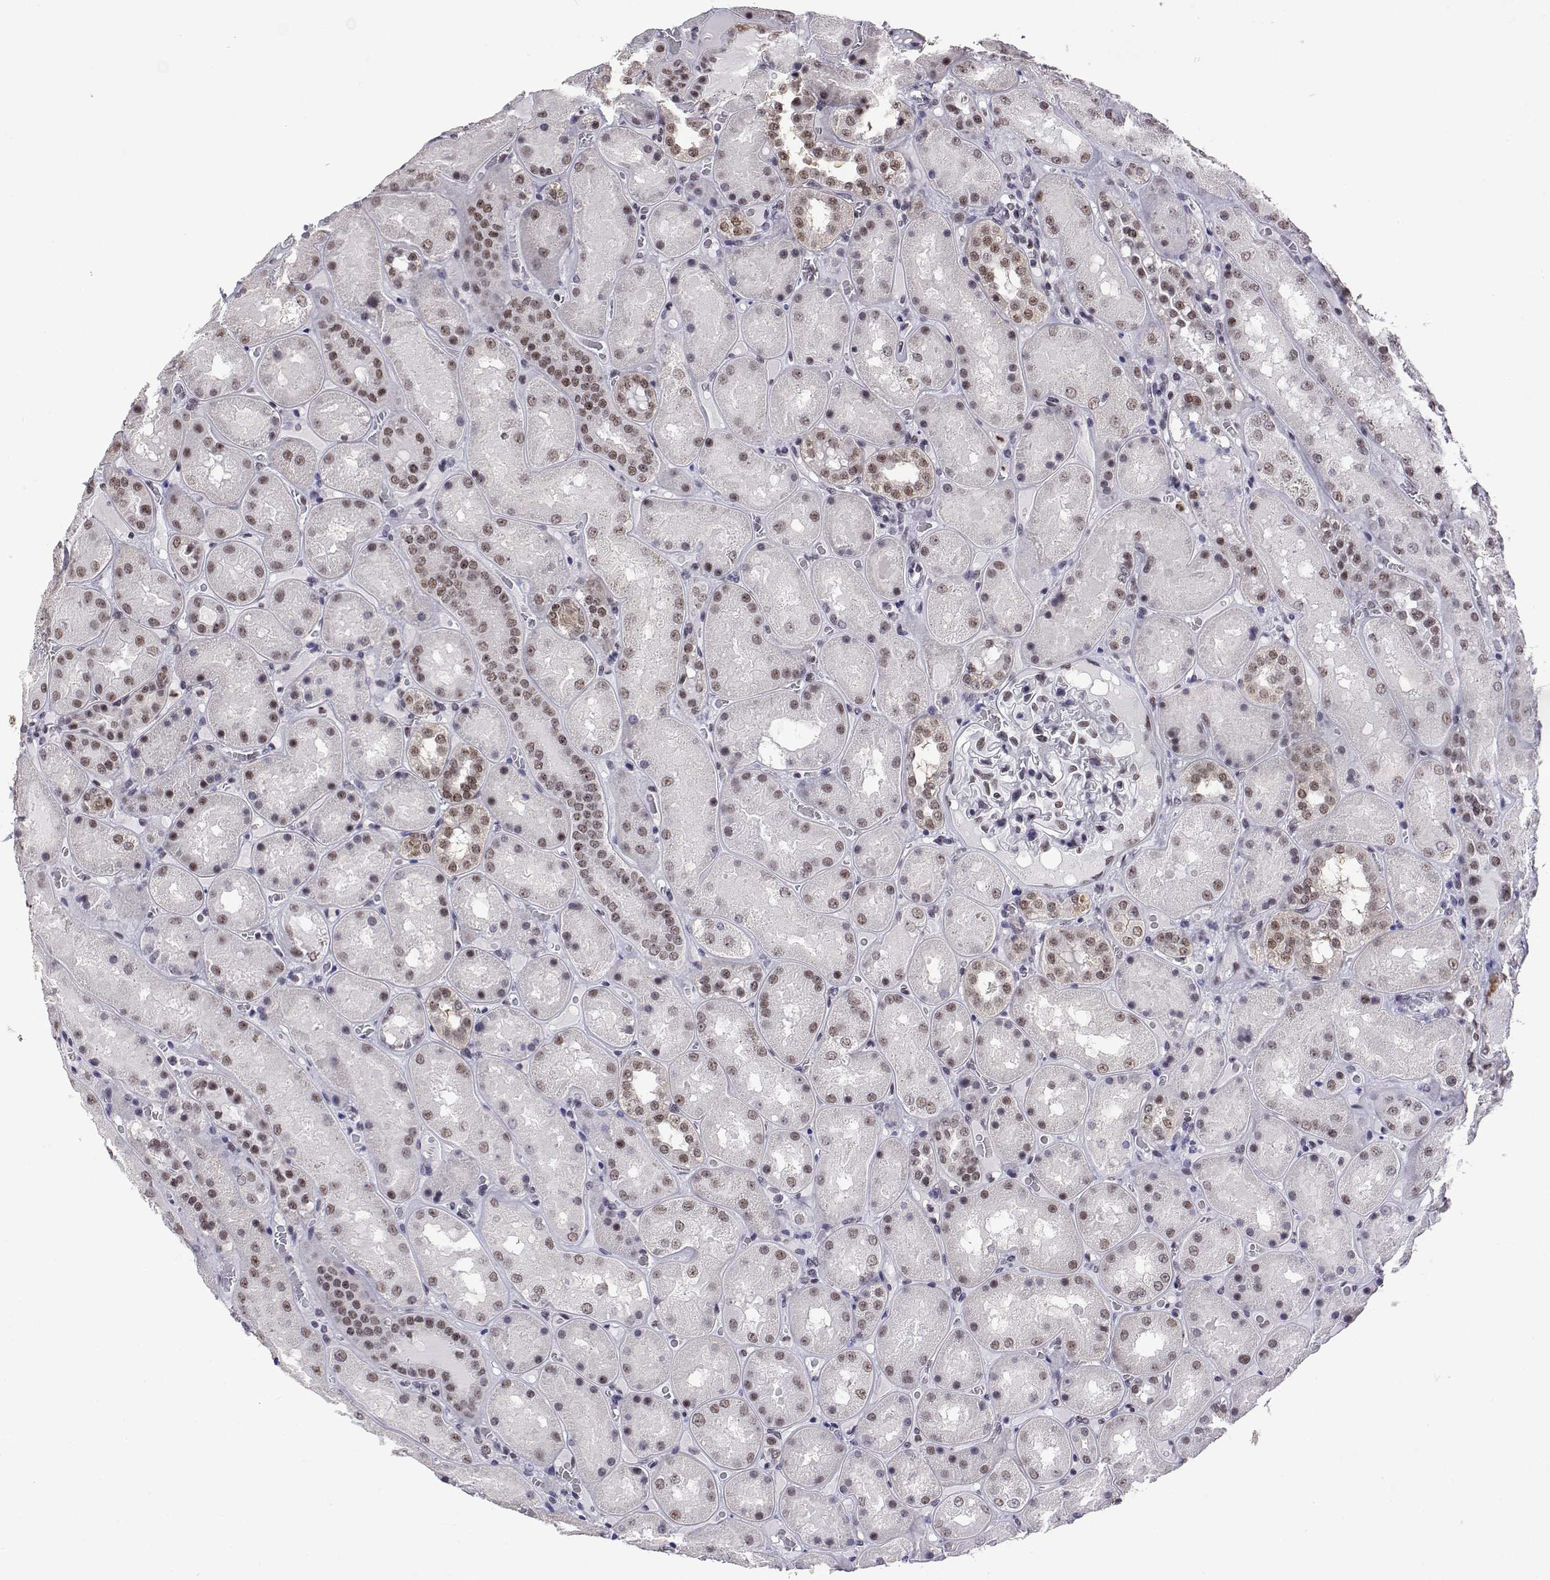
{"staining": {"intensity": "negative", "quantity": "none", "location": "none"}, "tissue": "kidney", "cell_type": "Cells in glomeruli", "image_type": "normal", "snomed": [{"axis": "morphology", "description": "Normal tissue, NOS"}, {"axis": "topography", "description": "Kidney"}], "caption": "Histopathology image shows no protein staining in cells in glomeruli of normal kidney. (DAB (3,3'-diaminobenzidine) IHC with hematoxylin counter stain).", "gene": "POLDIP3", "patient": {"sex": "male", "age": 73}}